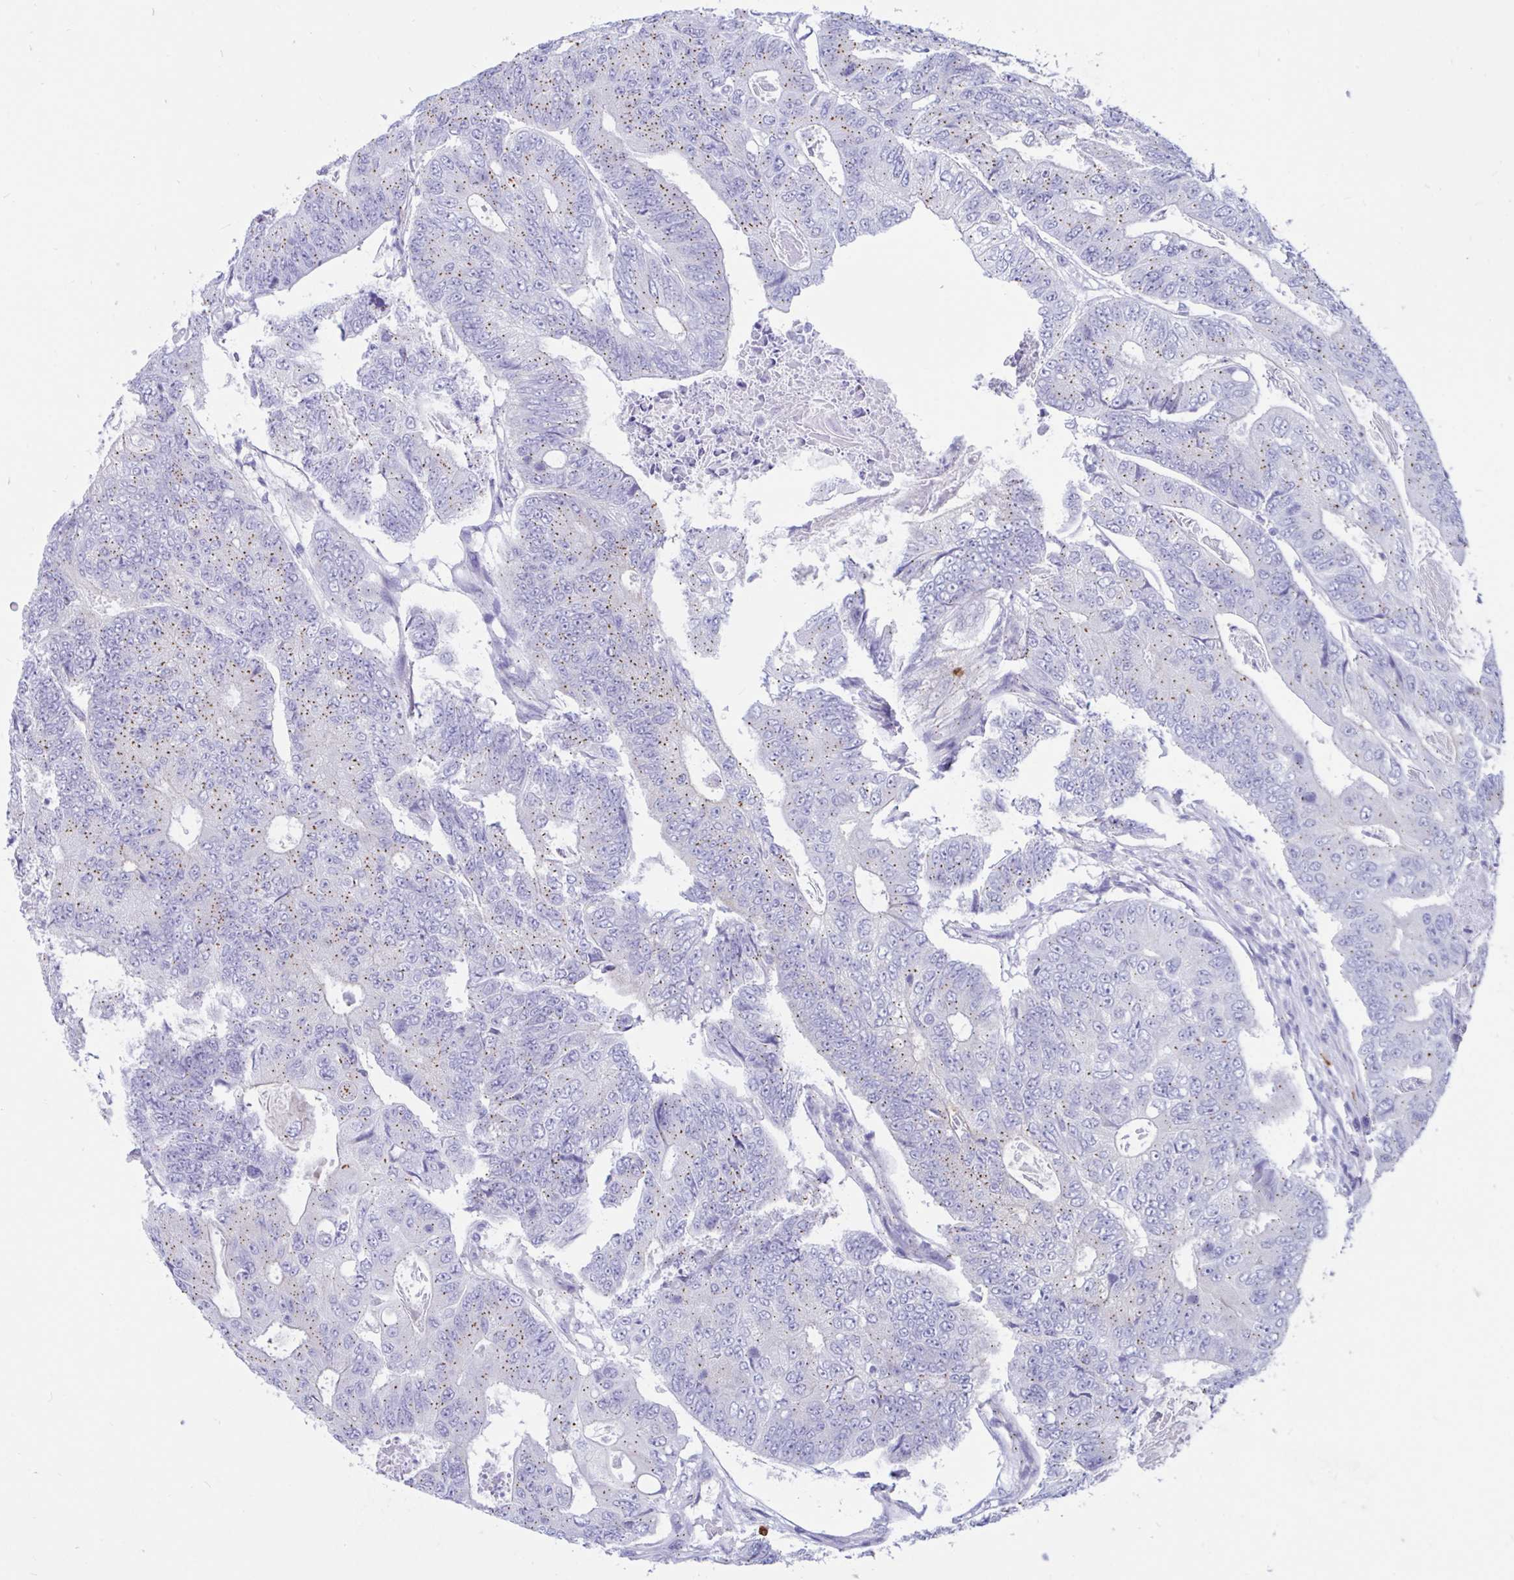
{"staining": {"intensity": "moderate", "quantity": "25%-75%", "location": "cytoplasmic/membranous"}, "tissue": "colorectal cancer", "cell_type": "Tumor cells", "image_type": "cancer", "snomed": [{"axis": "morphology", "description": "Adenocarcinoma, NOS"}, {"axis": "topography", "description": "Colon"}], "caption": "Immunohistochemistry of human adenocarcinoma (colorectal) reveals medium levels of moderate cytoplasmic/membranous staining in approximately 25%-75% of tumor cells.", "gene": "RNASE3", "patient": {"sex": "female", "age": 48}}